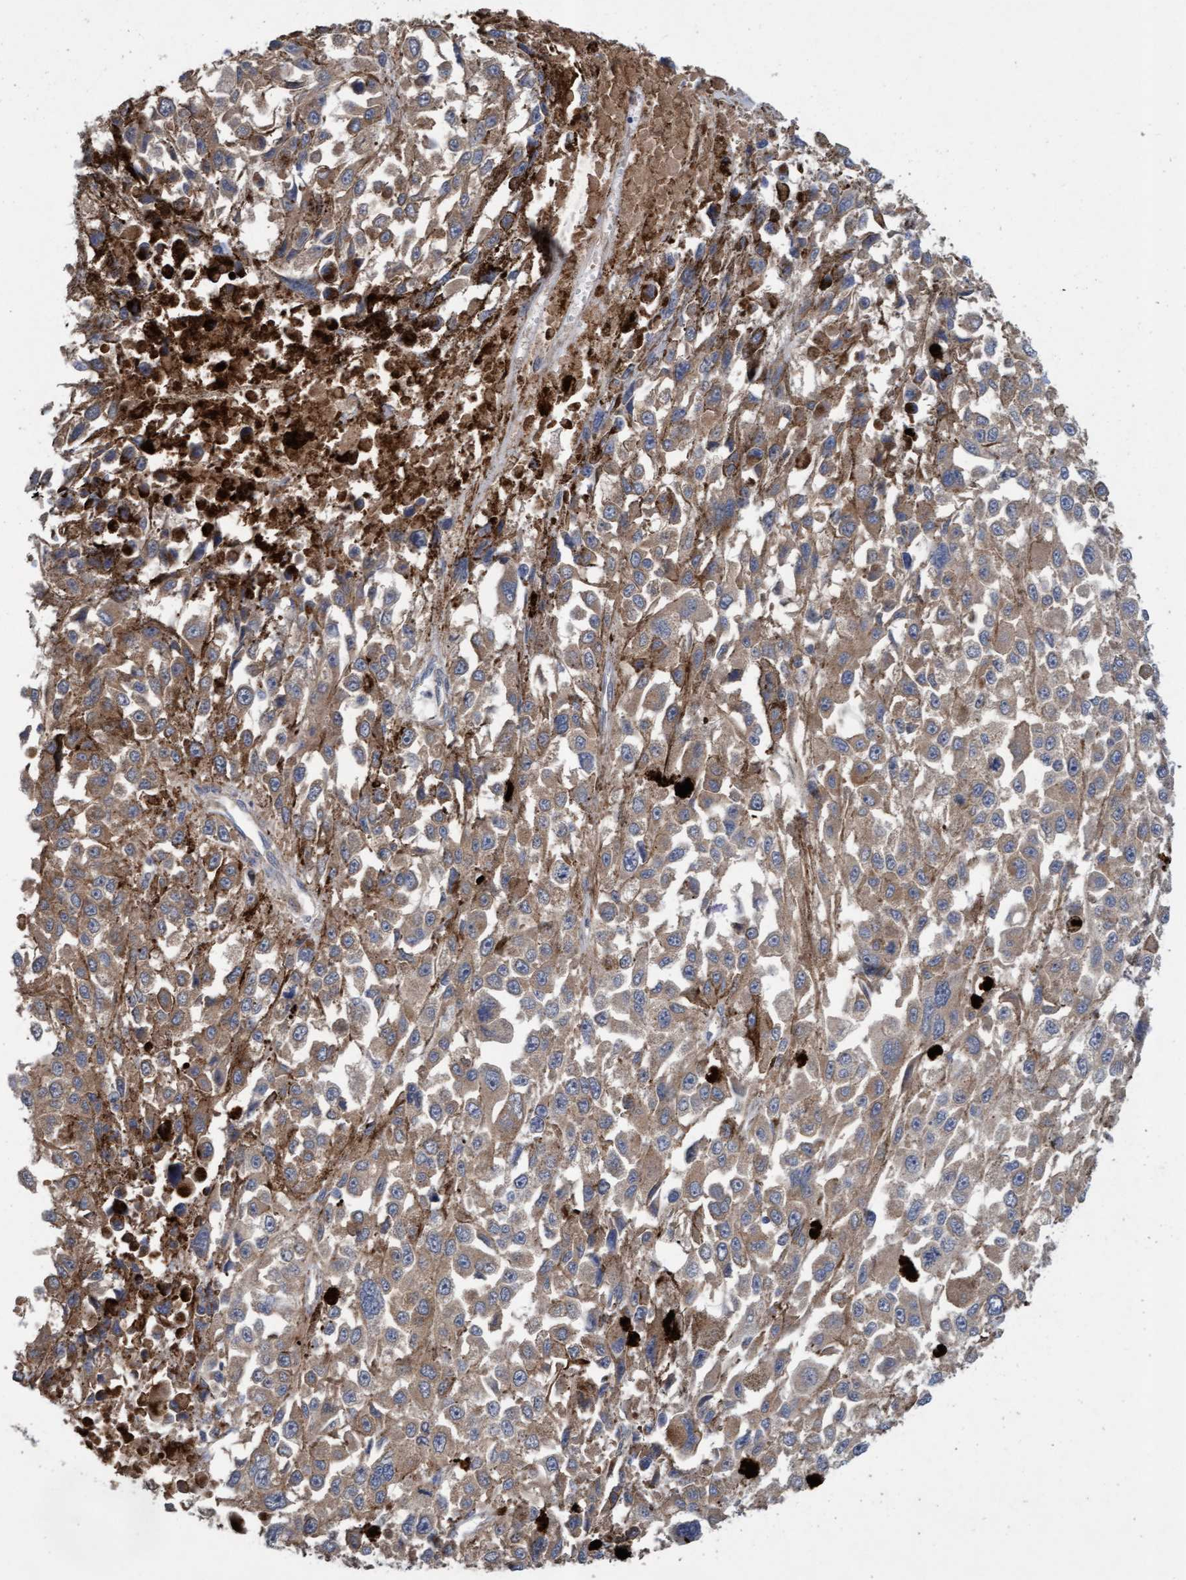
{"staining": {"intensity": "moderate", "quantity": ">75%", "location": "cytoplasmic/membranous"}, "tissue": "melanoma", "cell_type": "Tumor cells", "image_type": "cancer", "snomed": [{"axis": "morphology", "description": "Malignant melanoma, Metastatic site"}, {"axis": "topography", "description": "Lymph node"}], "caption": "Moderate cytoplasmic/membranous protein staining is present in approximately >75% of tumor cells in malignant melanoma (metastatic site).", "gene": "ATPAF2", "patient": {"sex": "male", "age": 59}}